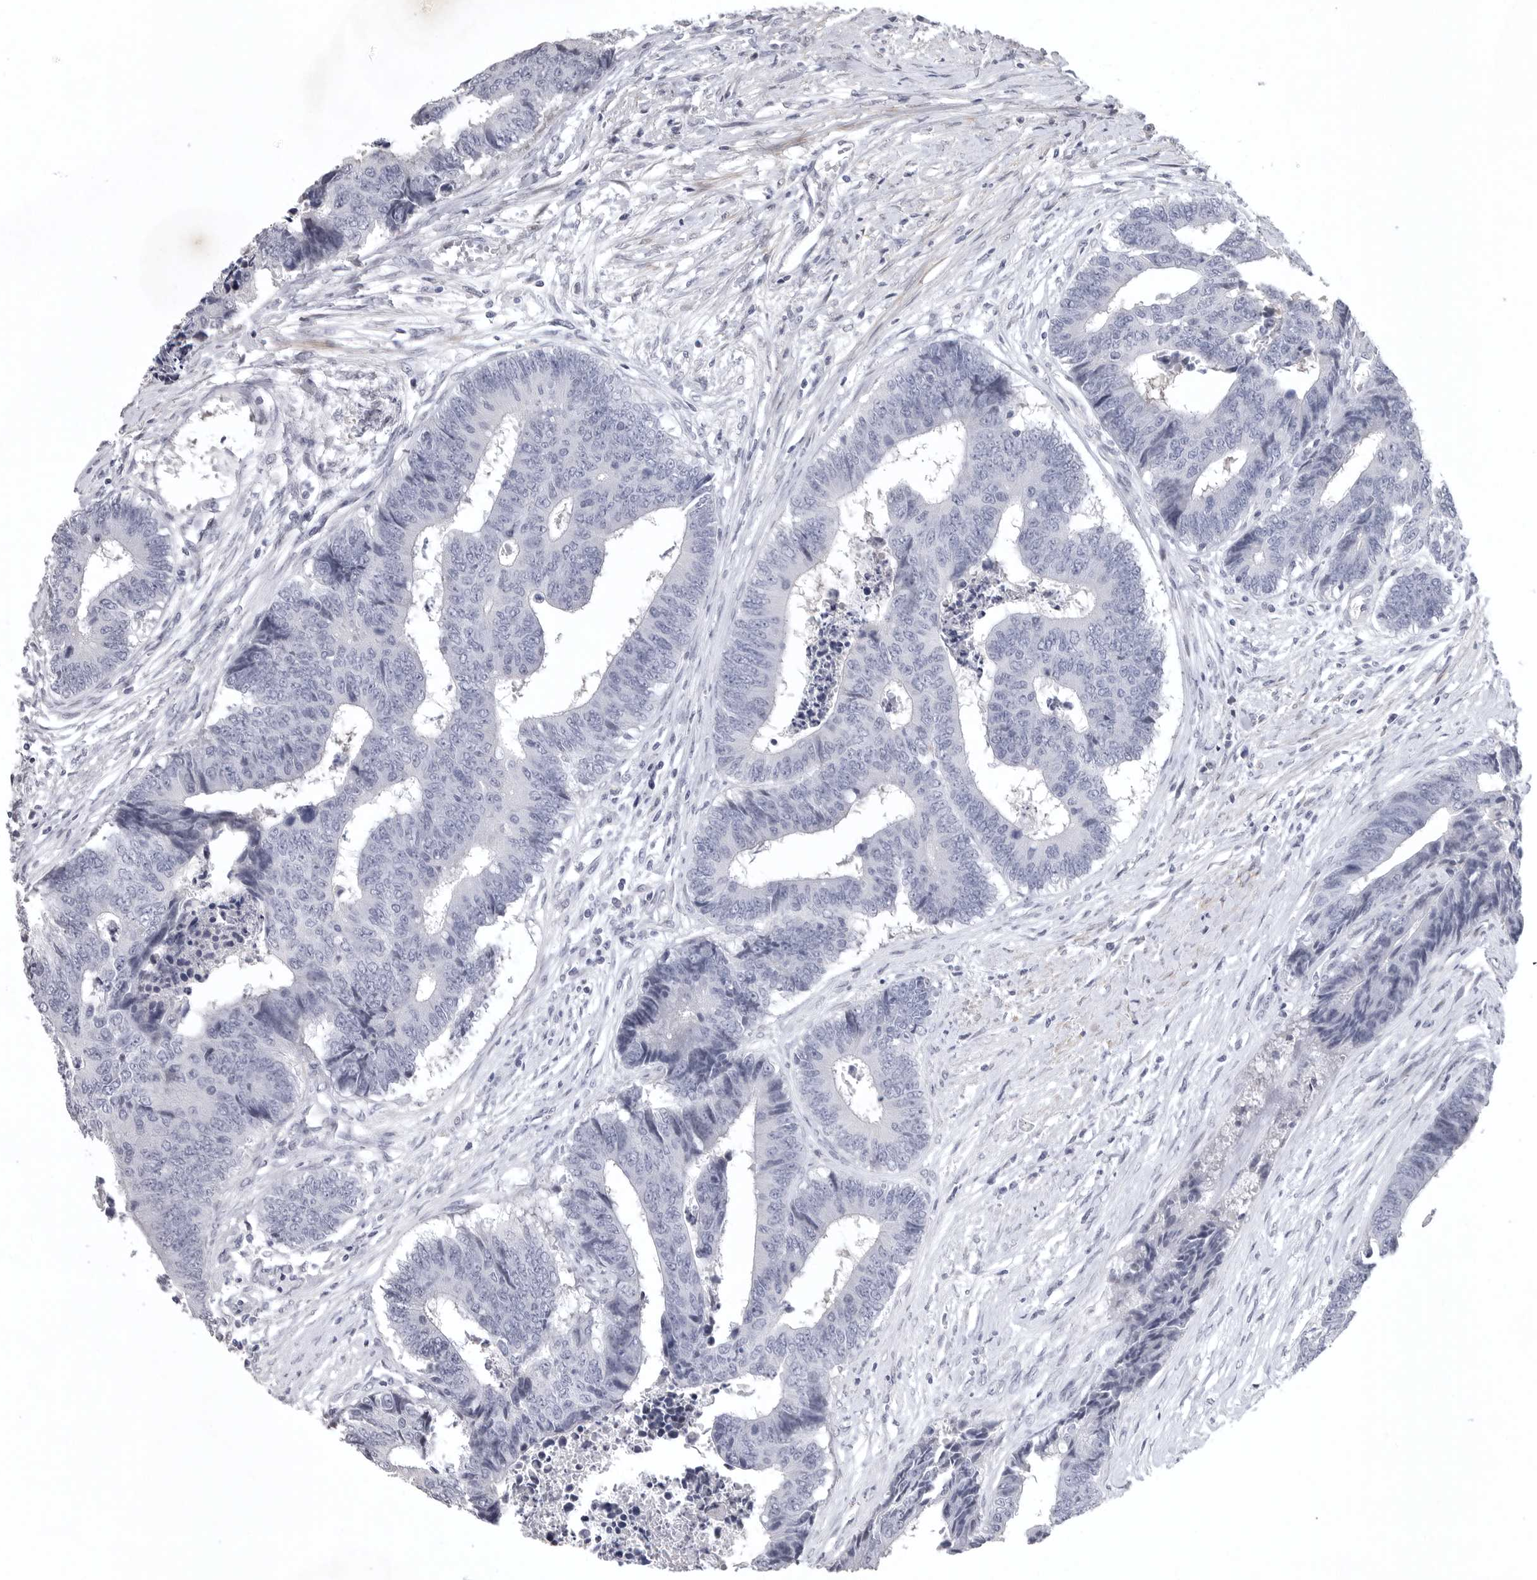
{"staining": {"intensity": "negative", "quantity": "none", "location": "none"}, "tissue": "colorectal cancer", "cell_type": "Tumor cells", "image_type": "cancer", "snomed": [{"axis": "morphology", "description": "Adenocarcinoma, NOS"}, {"axis": "topography", "description": "Rectum"}], "caption": "There is no significant positivity in tumor cells of colorectal adenocarcinoma. (DAB (3,3'-diaminobenzidine) IHC visualized using brightfield microscopy, high magnification).", "gene": "TNR", "patient": {"sex": "male", "age": 84}}